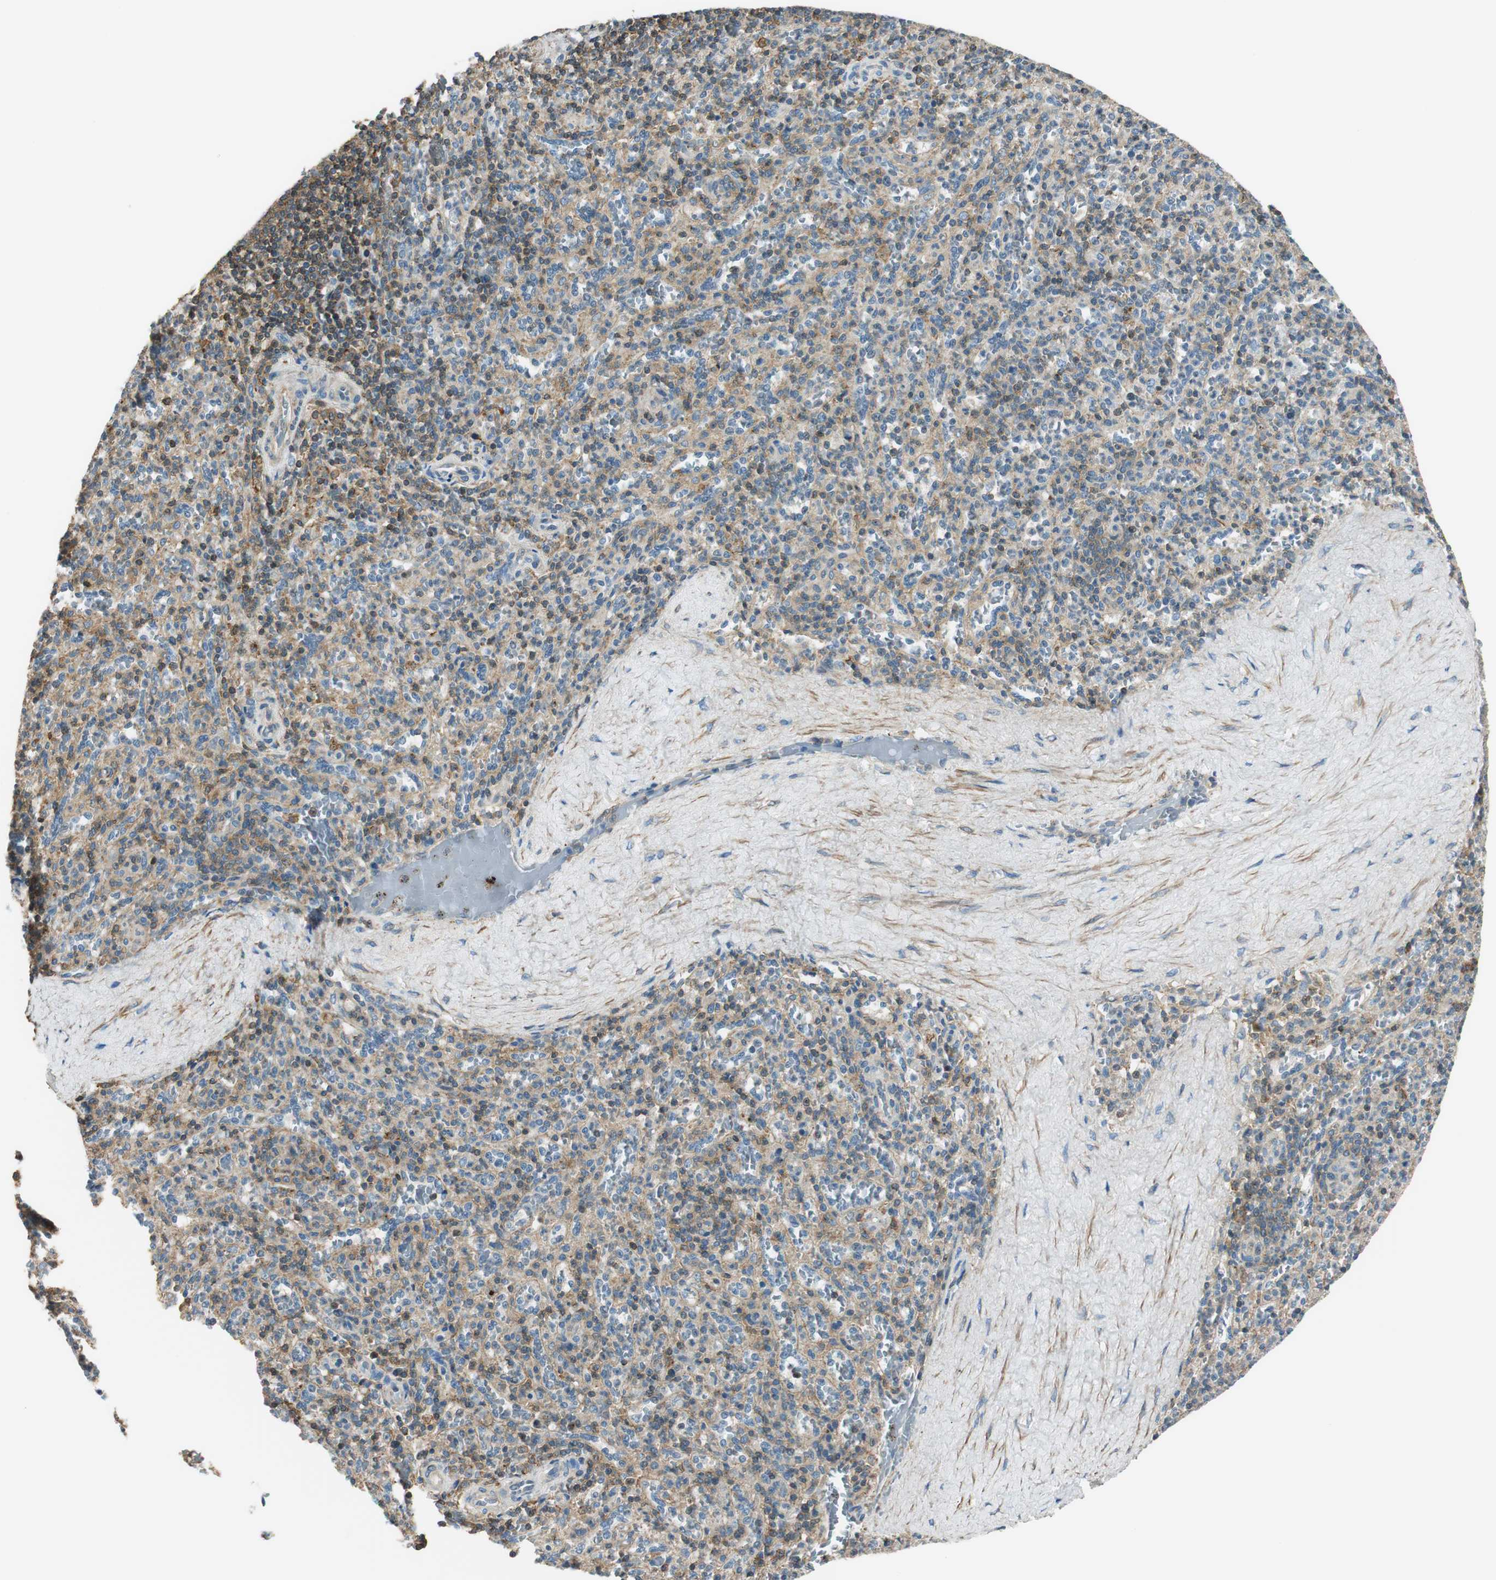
{"staining": {"intensity": "moderate", "quantity": "<25%", "location": "cytoplasmic/membranous,nuclear"}, "tissue": "spleen", "cell_type": "Cells in red pulp", "image_type": "normal", "snomed": [{"axis": "morphology", "description": "Normal tissue, NOS"}, {"axis": "topography", "description": "Spleen"}], "caption": "Spleen stained with immunohistochemistry (IHC) demonstrates moderate cytoplasmic/membranous,nuclear staining in about <25% of cells in red pulp. Using DAB (3,3'-diaminobenzidine) (brown) and hematoxylin (blue) stains, captured at high magnification using brightfield microscopy.", "gene": "PI4K2B", "patient": {"sex": "male", "age": 36}}